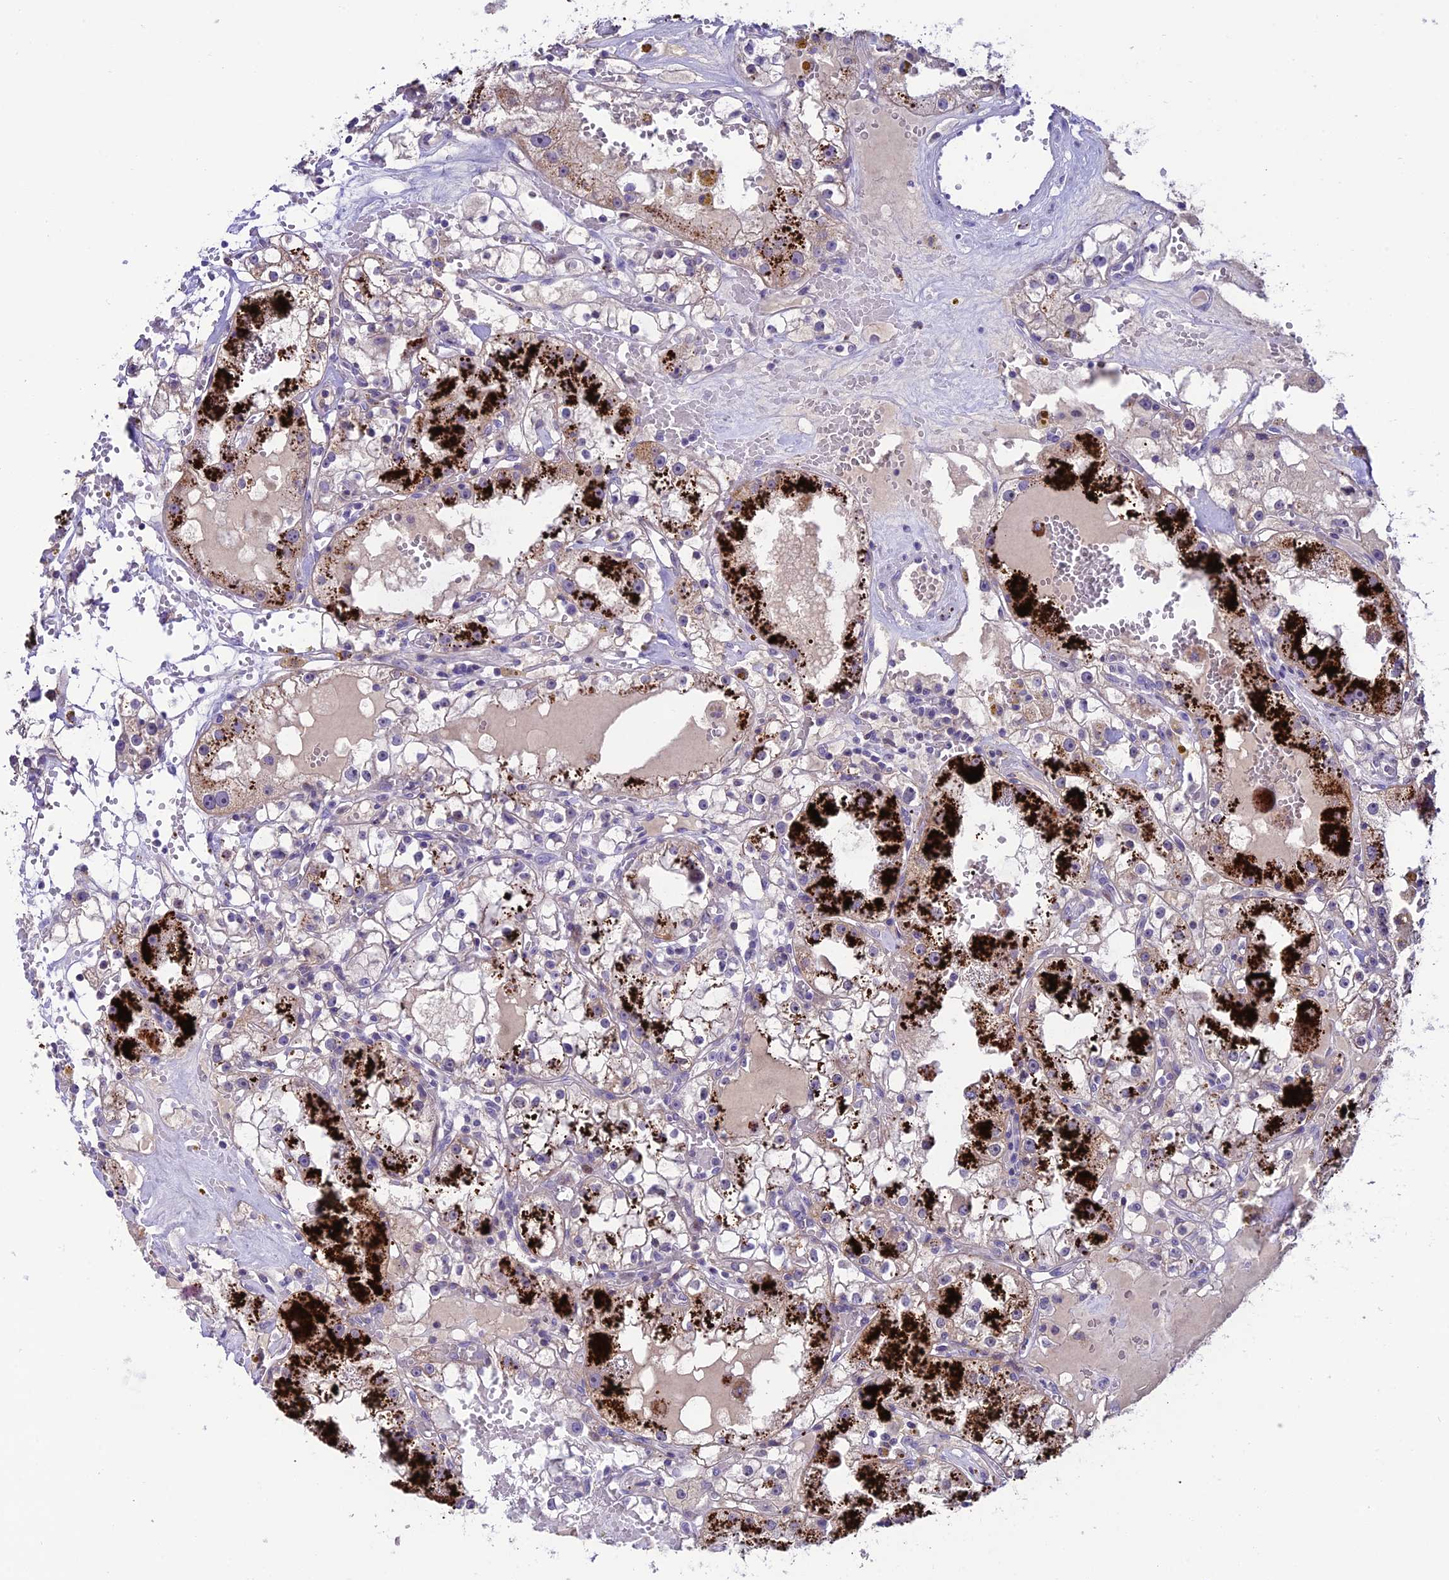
{"staining": {"intensity": "strong", "quantity": "25%-75%", "location": "cytoplasmic/membranous"}, "tissue": "renal cancer", "cell_type": "Tumor cells", "image_type": "cancer", "snomed": [{"axis": "morphology", "description": "Adenocarcinoma, NOS"}, {"axis": "topography", "description": "Kidney"}], "caption": "Immunohistochemical staining of renal cancer (adenocarcinoma) reveals high levels of strong cytoplasmic/membranous protein positivity in approximately 25%-75% of tumor cells. The protein is stained brown, and the nuclei are stained in blue (DAB (3,3'-diaminobenzidine) IHC with brightfield microscopy, high magnification).", "gene": "SLC10A1", "patient": {"sex": "male", "age": 56}}